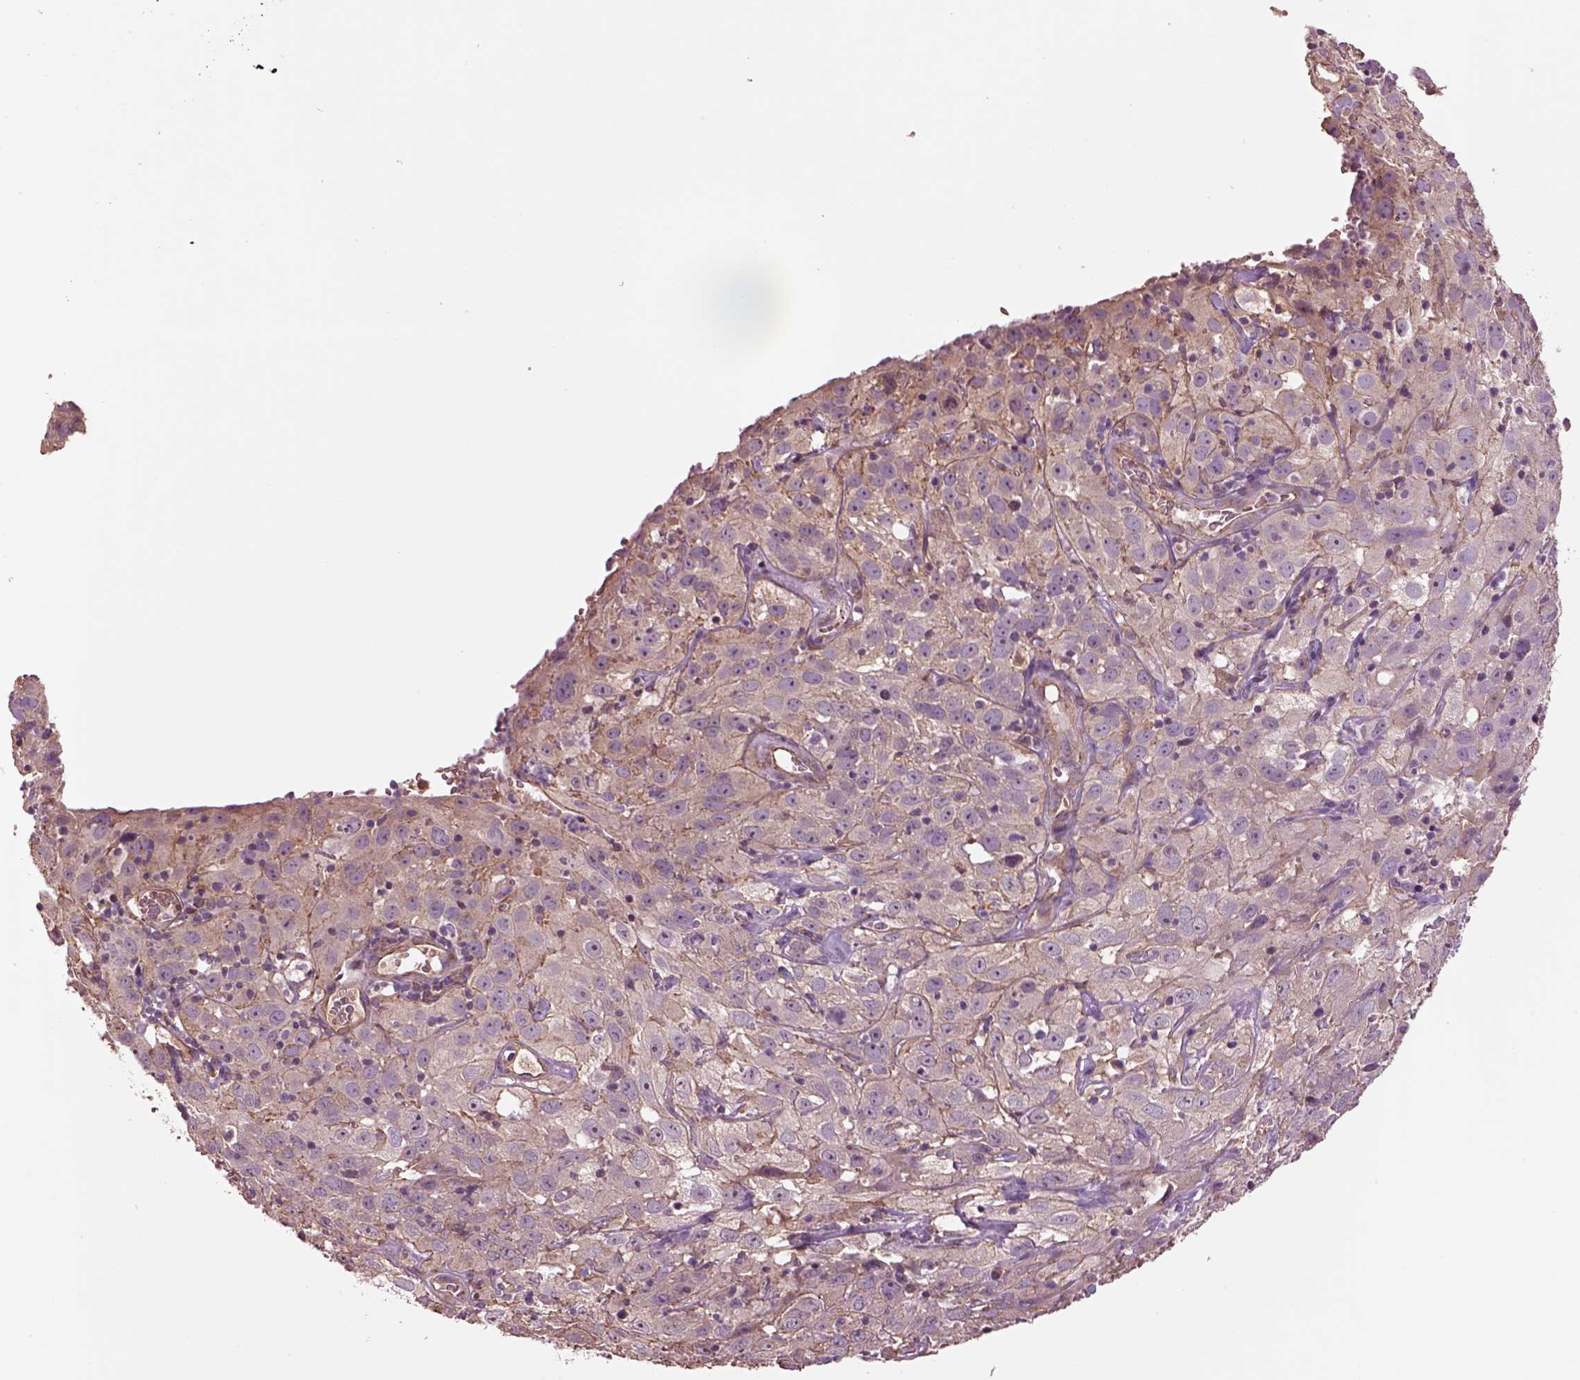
{"staining": {"intensity": "negative", "quantity": "none", "location": "none"}, "tissue": "cervical cancer", "cell_type": "Tumor cells", "image_type": "cancer", "snomed": [{"axis": "morphology", "description": "Squamous cell carcinoma, NOS"}, {"axis": "topography", "description": "Cervix"}], "caption": "This is an immunohistochemistry (IHC) histopathology image of squamous cell carcinoma (cervical). There is no staining in tumor cells.", "gene": "HTR1B", "patient": {"sex": "female", "age": 32}}